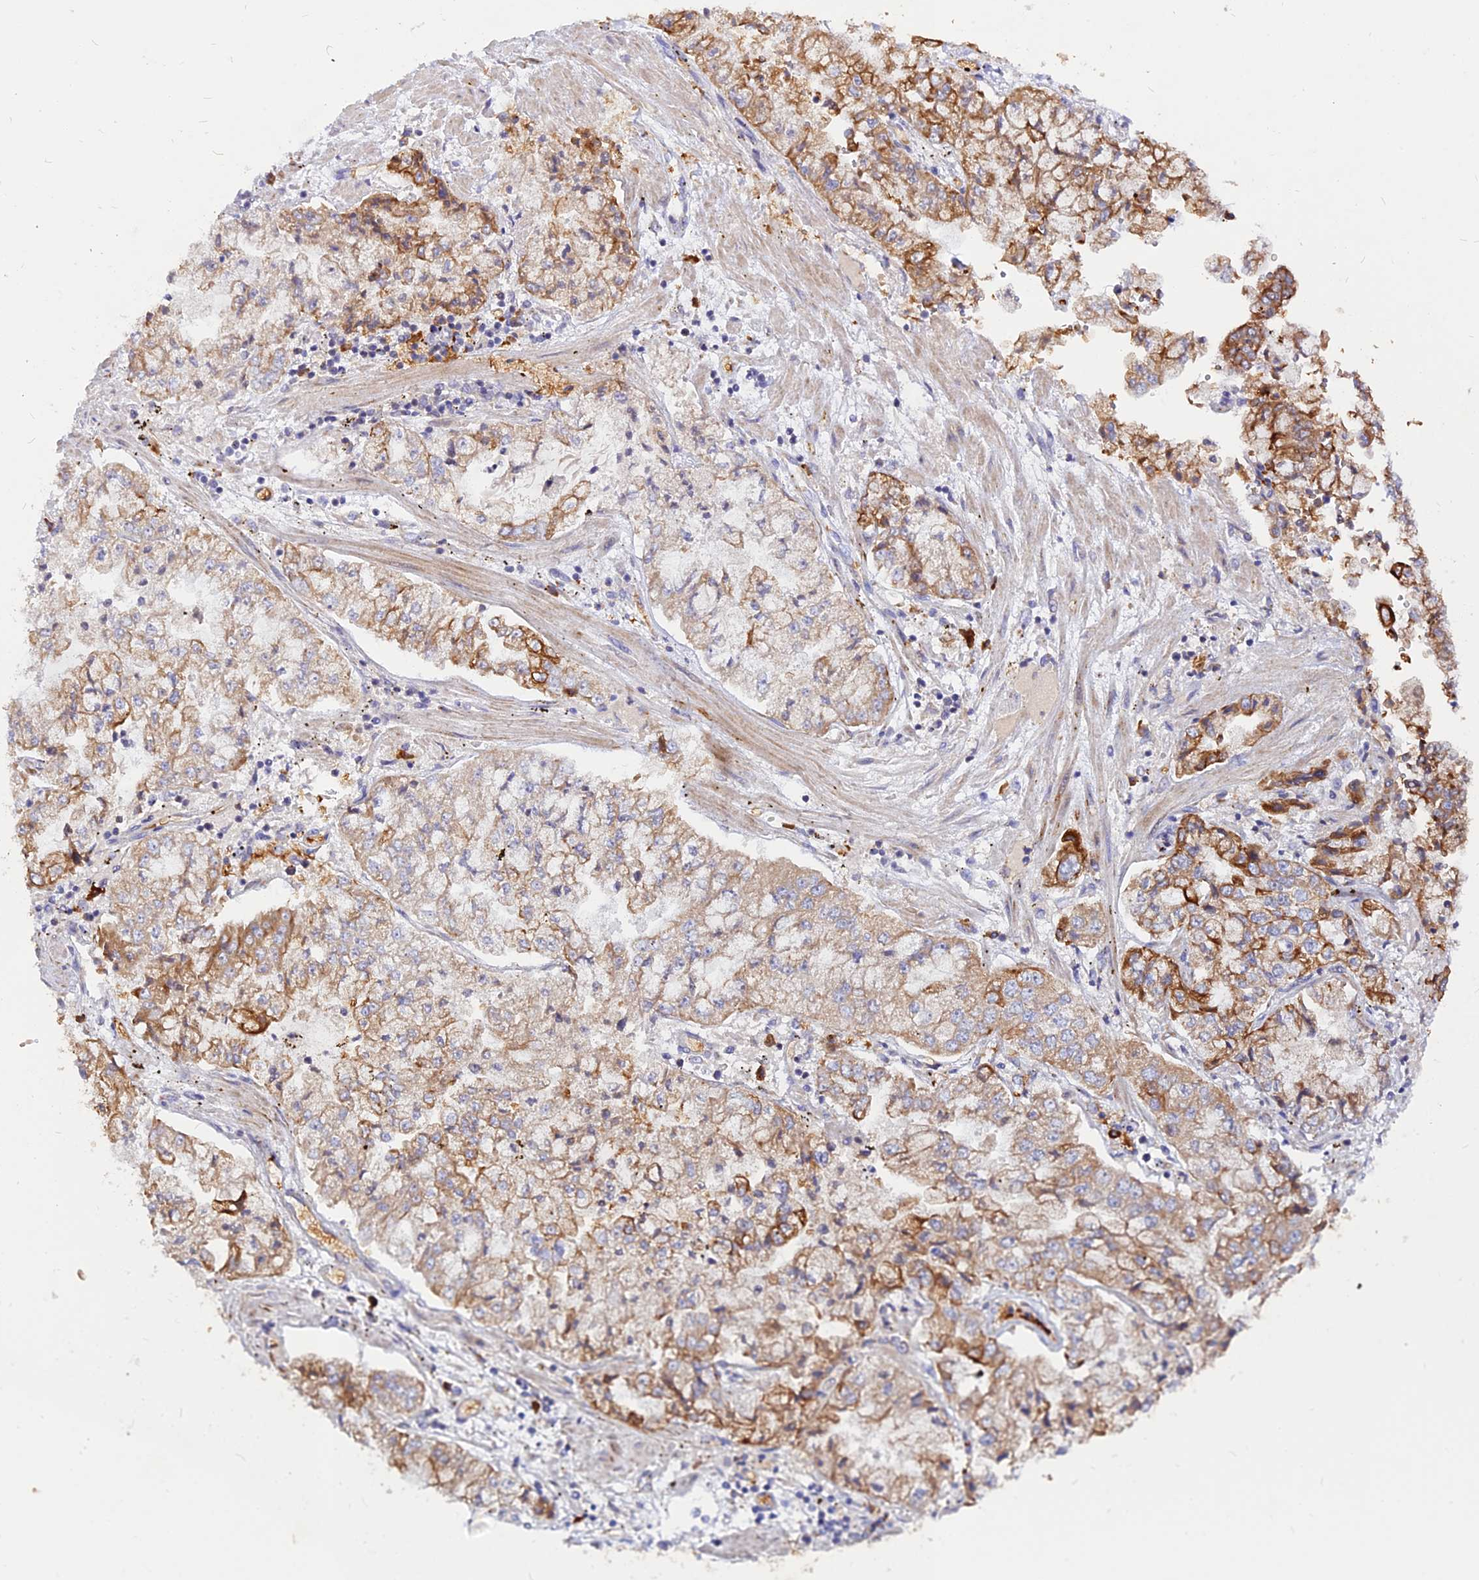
{"staining": {"intensity": "strong", "quantity": "<25%", "location": "cytoplasmic/membranous"}, "tissue": "stomach cancer", "cell_type": "Tumor cells", "image_type": "cancer", "snomed": [{"axis": "morphology", "description": "Adenocarcinoma, NOS"}, {"axis": "topography", "description": "Stomach"}], "caption": "Tumor cells show strong cytoplasmic/membranous positivity in approximately <25% of cells in stomach cancer.", "gene": "DENND2D", "patient": {"sex": "male", "age": 76}}